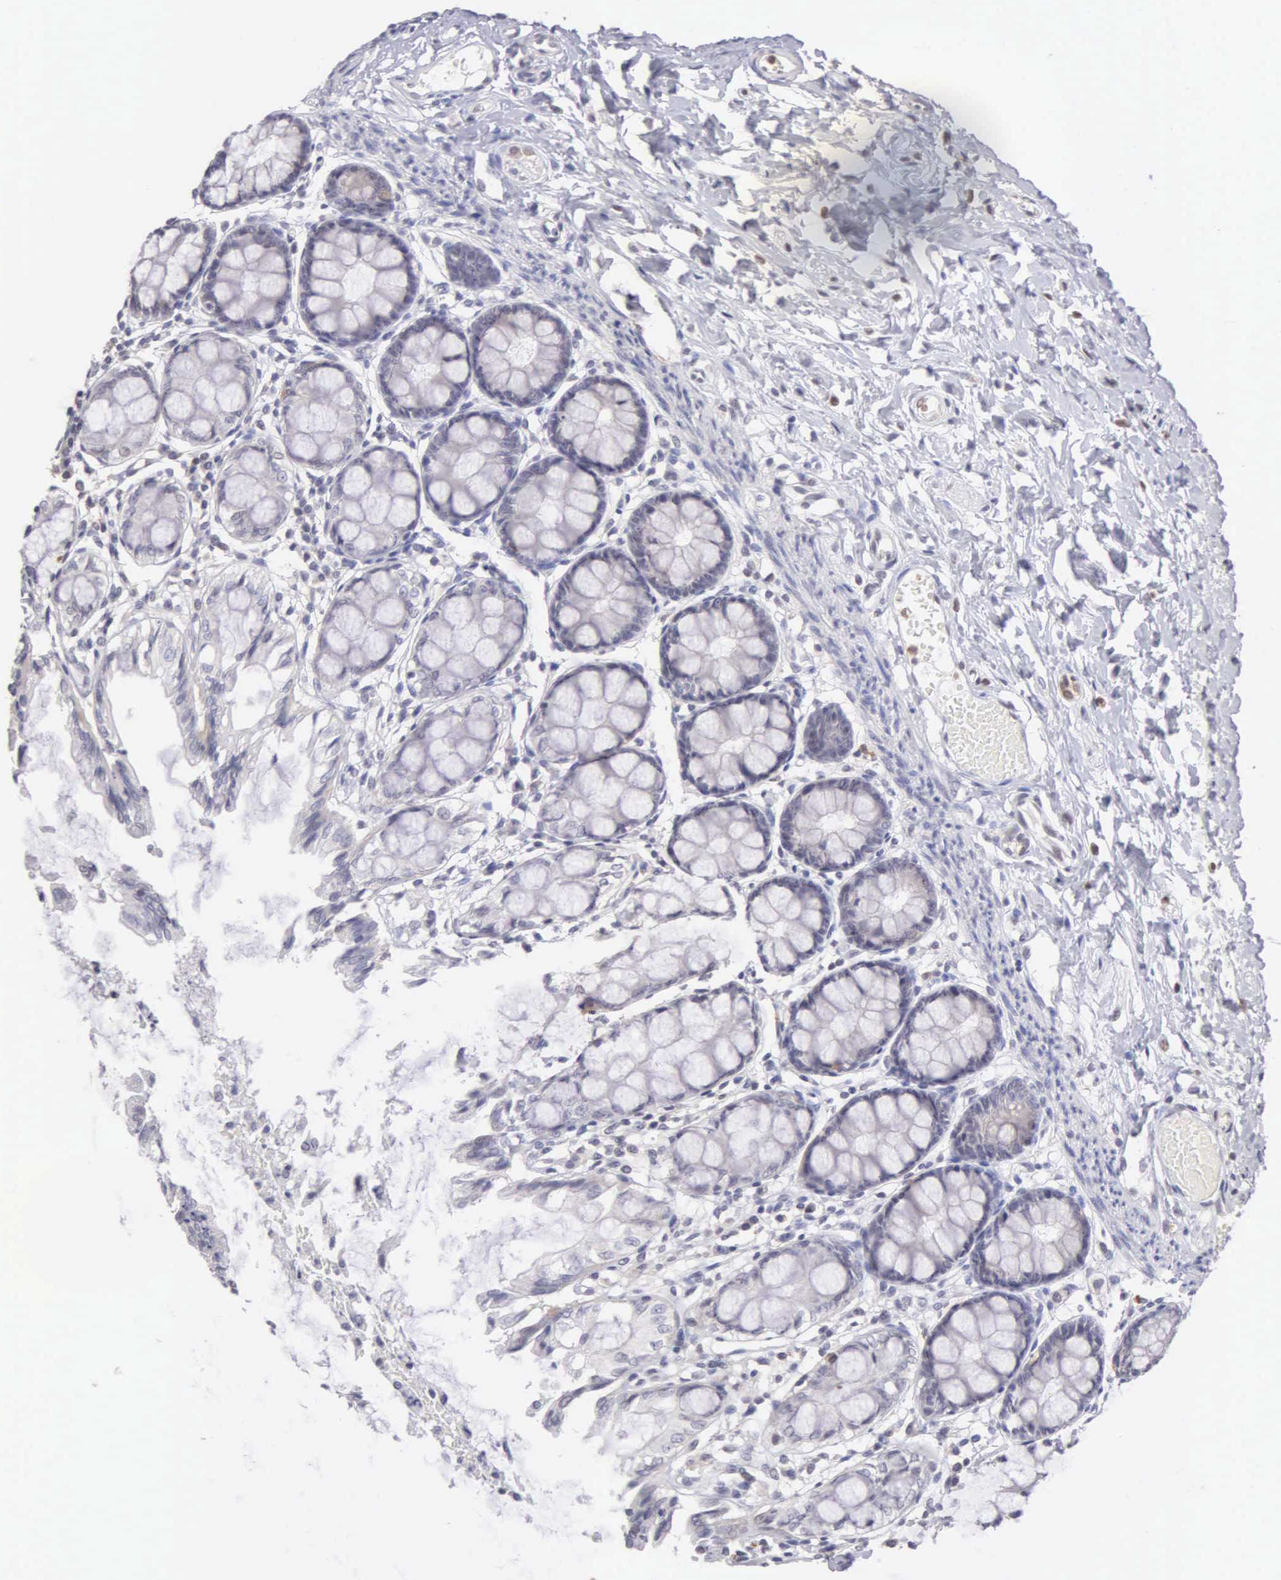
{"staining": {"intensity": "negative", "quantity": "none", "location": "none"}, "tissue": "colon", "cell_type": "Endothelial cells", "image_type": "normal", "snomed": [{"axis": "morphology", "description": "Normal tissue, NOS"}, {"axis": "topography", "description": "Colon"}], "caption": "A photomicrograph of colon stained for a protein displays no brown staining in endothelial cells. The staining was performed using DAB to visualize the protein expression in brown, while the nuclei were stained in blue with hematoxylin (Magnification: 20x).", "gene": "BRD1", "patient": {"sex": "male", "age": 54}}